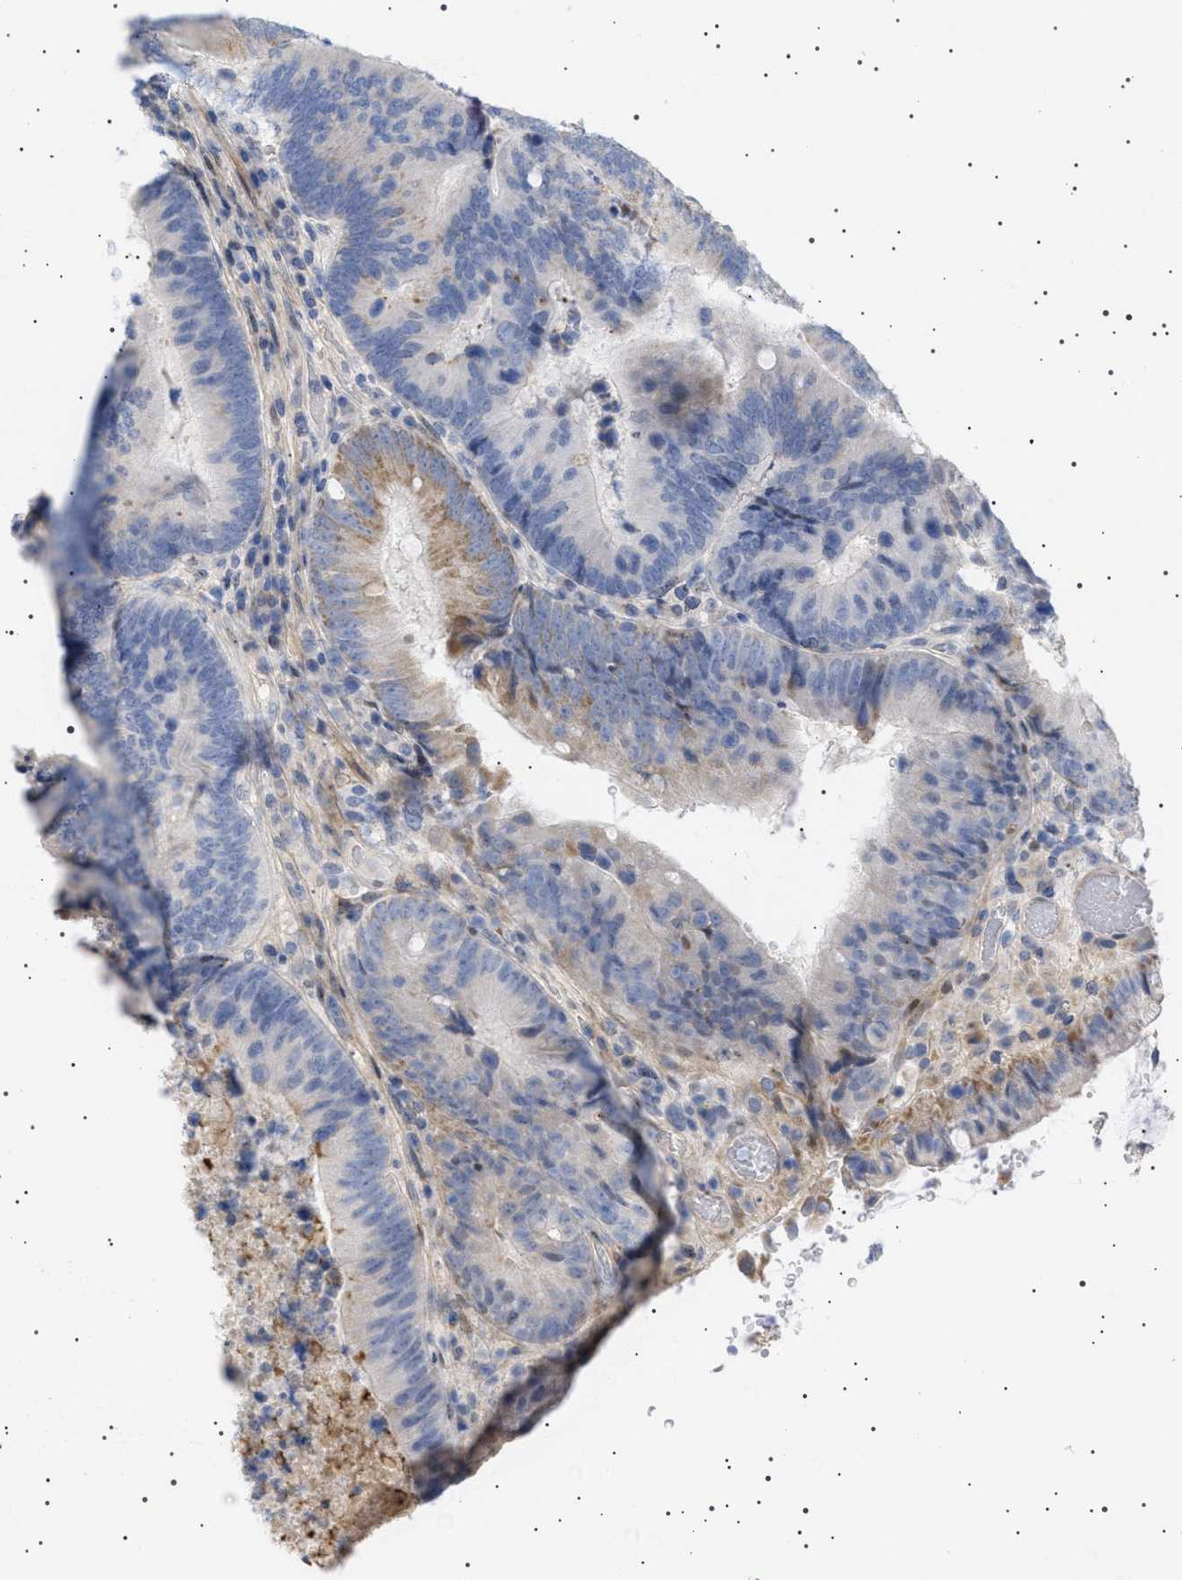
{"staining": {"intensity": "moderate", "quantity": "<25%", "location": "cytoplasmic/membranous"}, "tissue": "colorectal cancer", "cell_type": "Tumor cells", "image_type": "cancer", "snomed": [{"axis": "morphology", "description": "Adenocarcinoma, NOS"}, {"axis": "topography", "description": "Rectum"}], "caption": "Immunohistochemical staining of adenocarcinoma (colorectal) shows moderate cytoplasmic/membranous protein expression in approximately <25% of tumor cells. Ihc stains the protein of interest in brown and the nuclei are stained blue.", "gene": "HTR1A", "patient": {"sex": "female", "age": 89}}